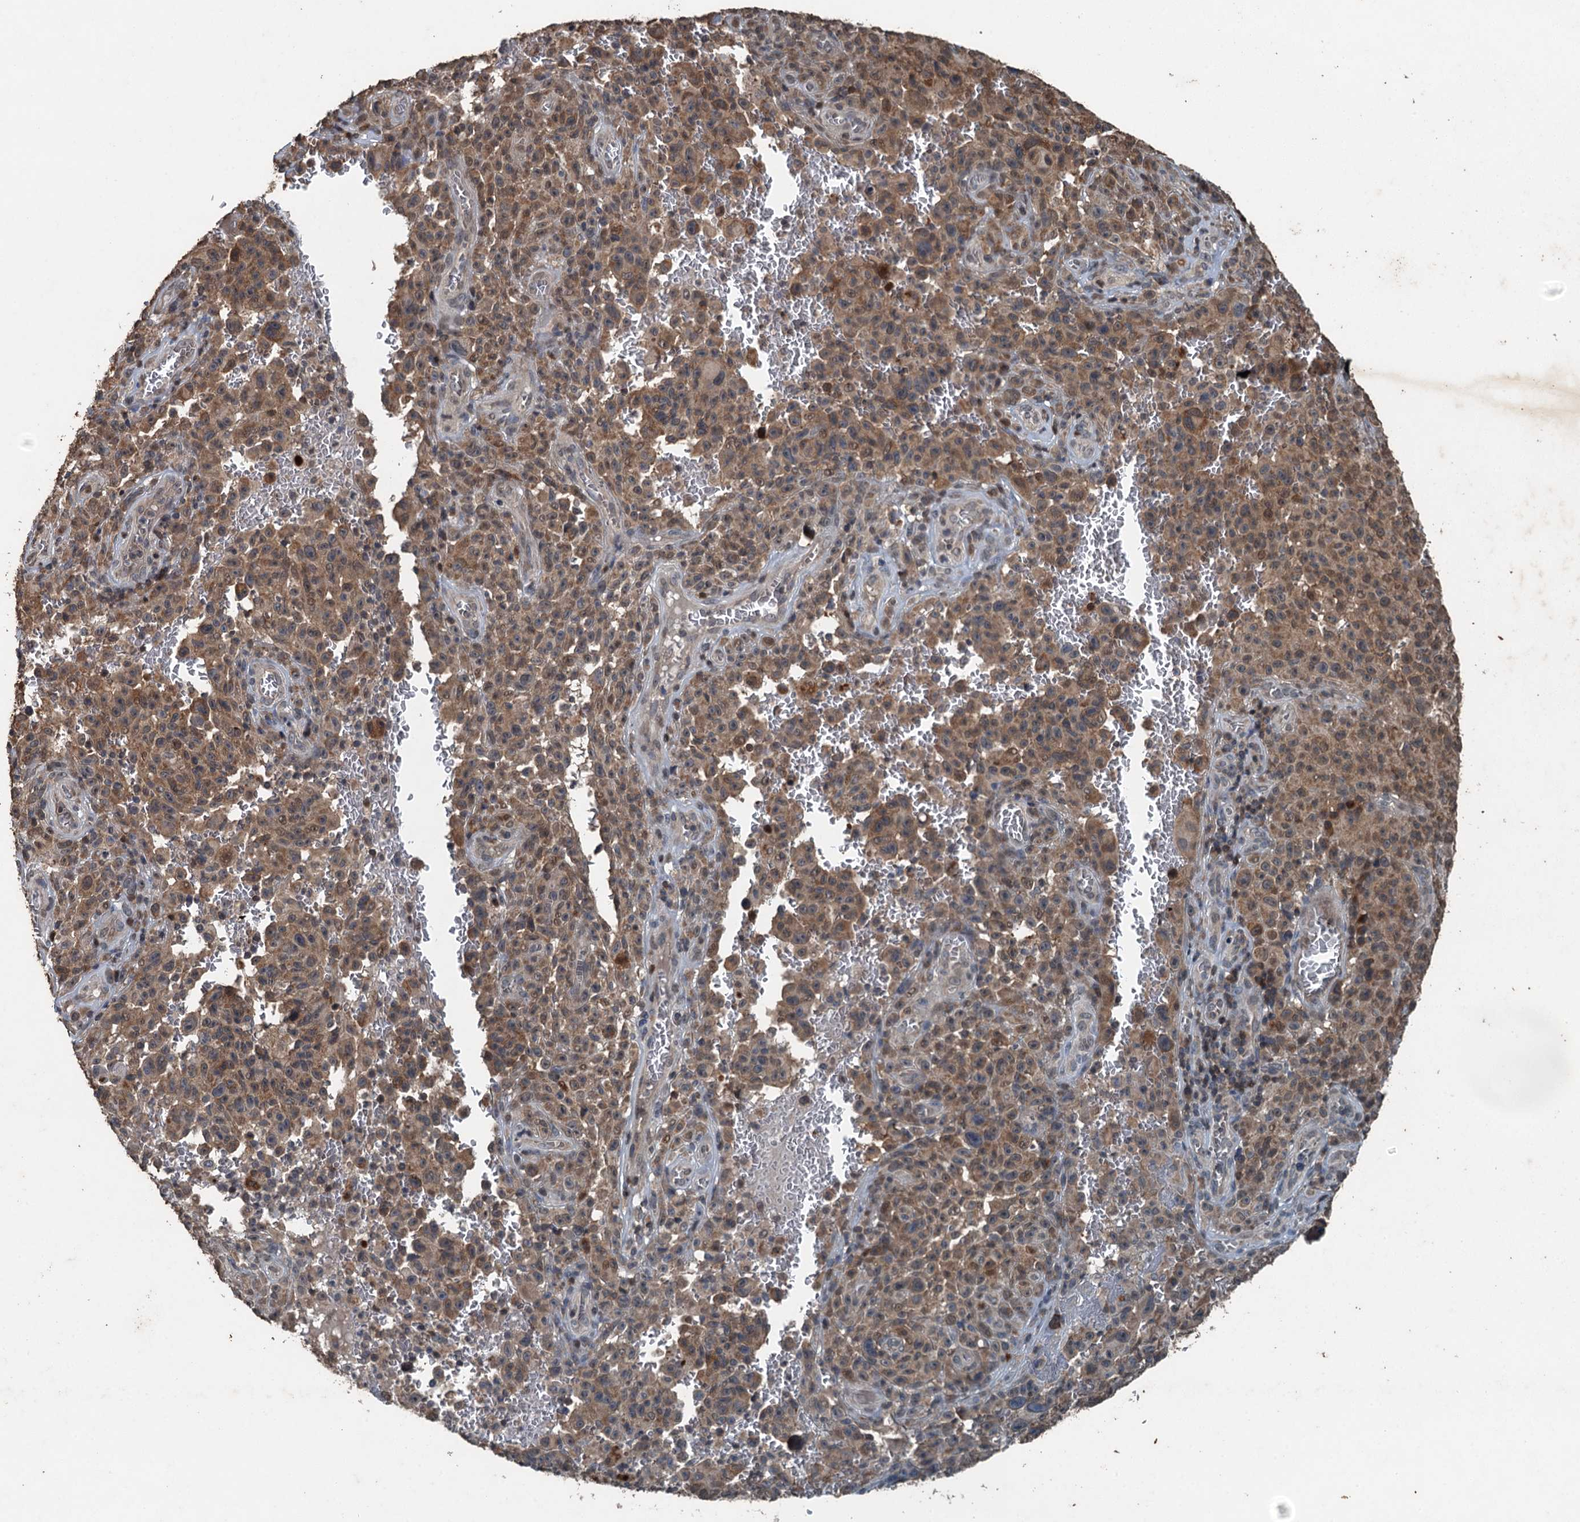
{"staining": {"intensity": "moderate", "quantity": ">75%", "location": "cytoplasmic/membranous"}, "tissue": "melanoma", "cell_type": "Tumor cells", "image_type": "cancer", "snomed": [{"axis": "morphology", "description": "Malignant melanoma, NOS"}, {"axis": "topography", "description": "Skin"}], "caption": "IHC of melanoma demonstrates medium levels of moderate cytoplasmic/membranous expression in approximately >75% of tumor cells. (brown staining indicates protein expression, while blue staining denotes nuclei).", "gene": "TCTN1", "patient": {"sex": "female", "age": 82}}